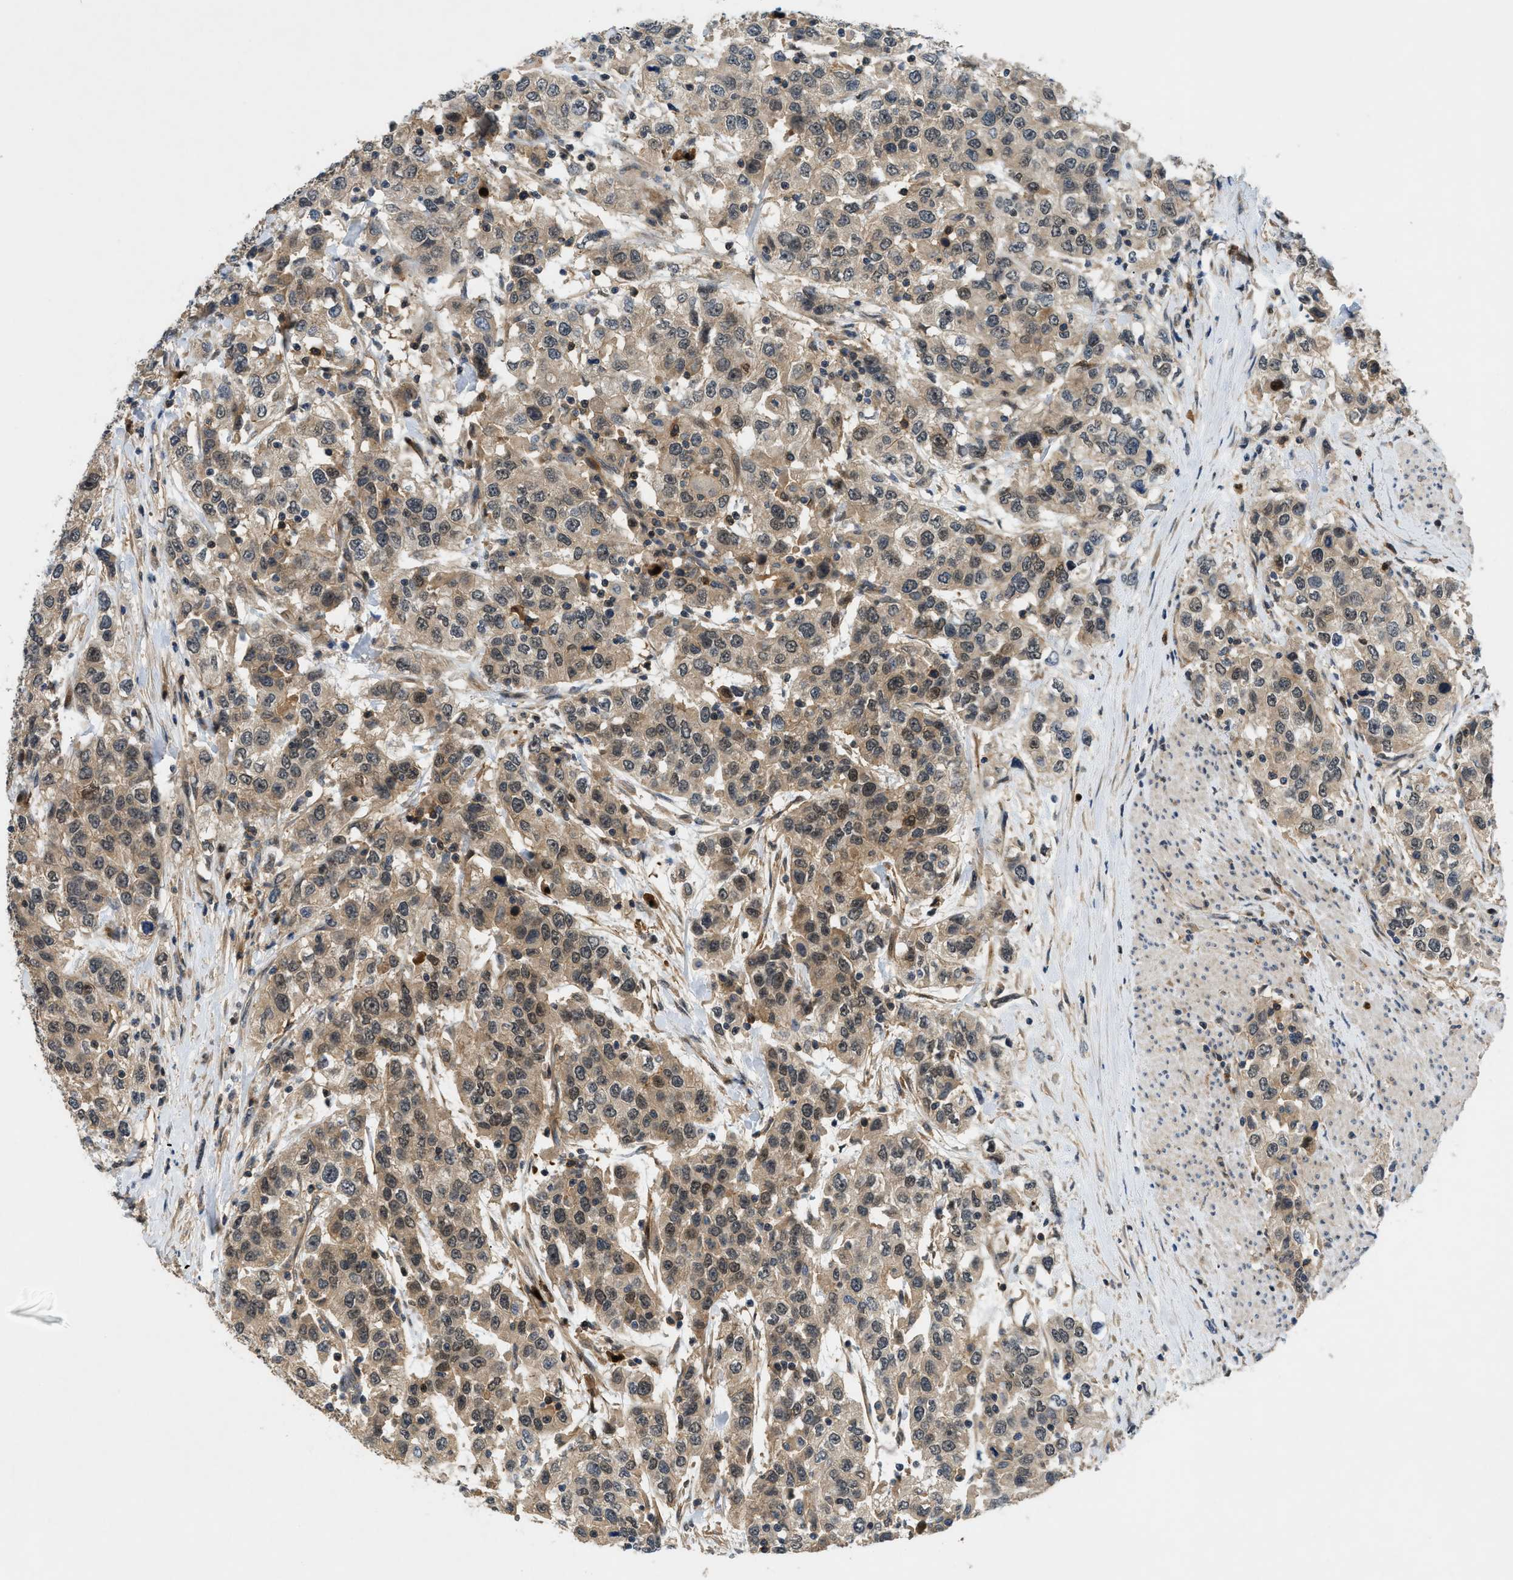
{"staining": {"intensity": "moderate", "quantity": ">75%", "location": "cytoplasmic/membranous,nuclear"}, "tissue": "urothelial cancer", "cell_type": "Tumor cells", "image_type": "cancer", "snomed": [{"axis": "morphology", "description": "Urothelial carcinoma, High grade"}, {"axis": "topography", "description": "Urinary bladder"}], "caption": "Moderate cytoplasmic/membranous and nuclear positivity is present in about >75% of tumor cells in urothelial cancer.", "gene": "TRAK2", "patient": {"sex": "female", "age": 80}}